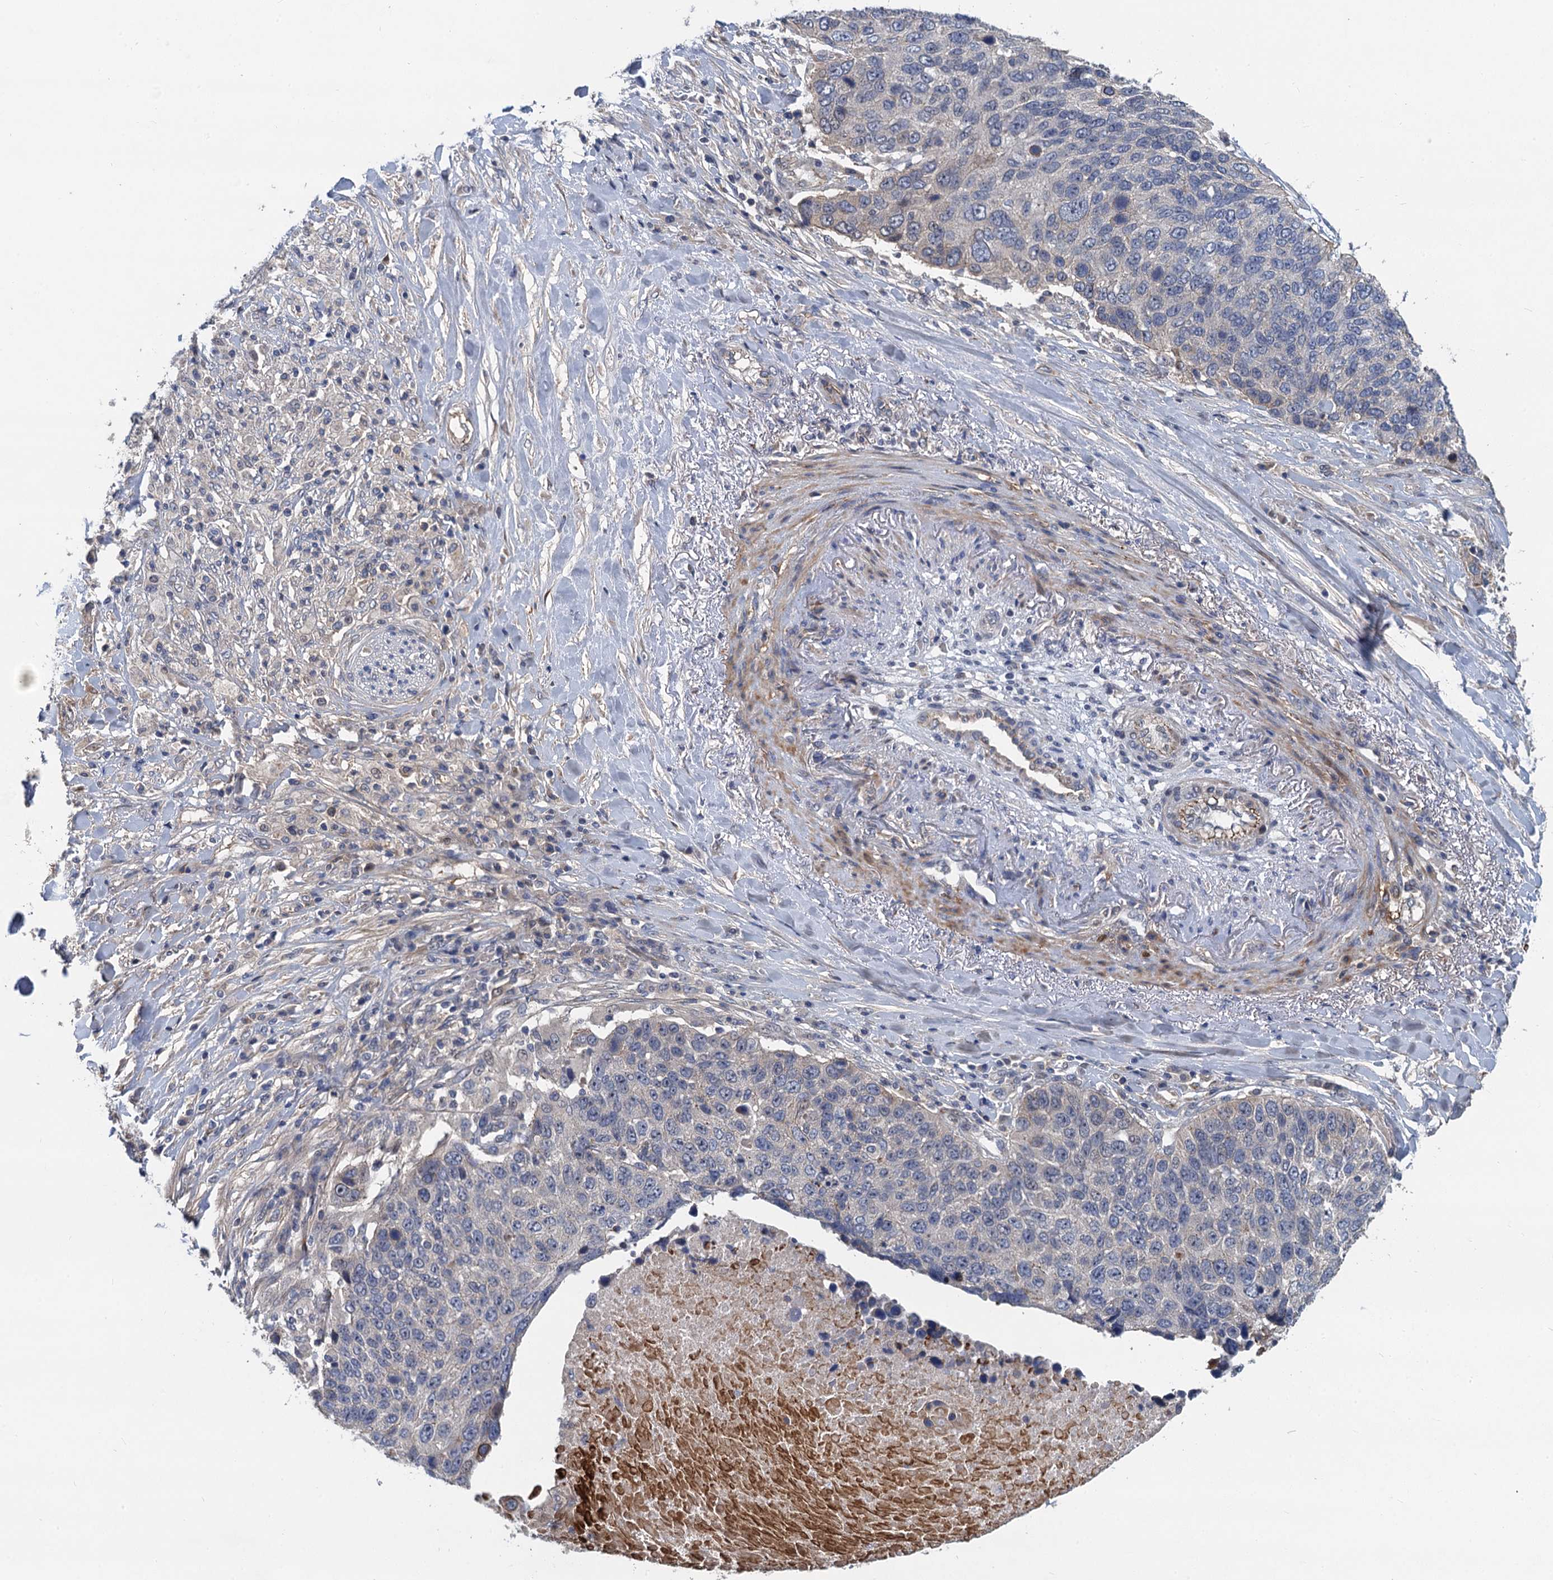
{"staining": {"intensity": "negative", "quantity": "none", "location": "none"}, "tissue": "lung cancer", "cell_type": "Tumor cells", "image_type": "cancer", "snomed": [{"axis": "morphology", "description": "Normal tissue, NOS"}, {"axis": "morphology", "description": "Squamous cell carcinoma, NOS"}, {"axis": "topography", "description": "Lymph node"}, {"axis": "topography", "description": "Lung"}], "caption": "DAB (3,3'-diaminobenzidine) immunohistochemical staining of lung cancer (squamous cell carcinoma) exhibits no significant staining in tumor cells. (Stains: DAB (3,3'-diaminobenzidine) immunohistochemistry (IHC) with hematoxylin counter stain, Microscopy: brightfield microscopy at high magnification).", "gene": "TRAF7", "patient": {"sex": "male", "age": 66}}